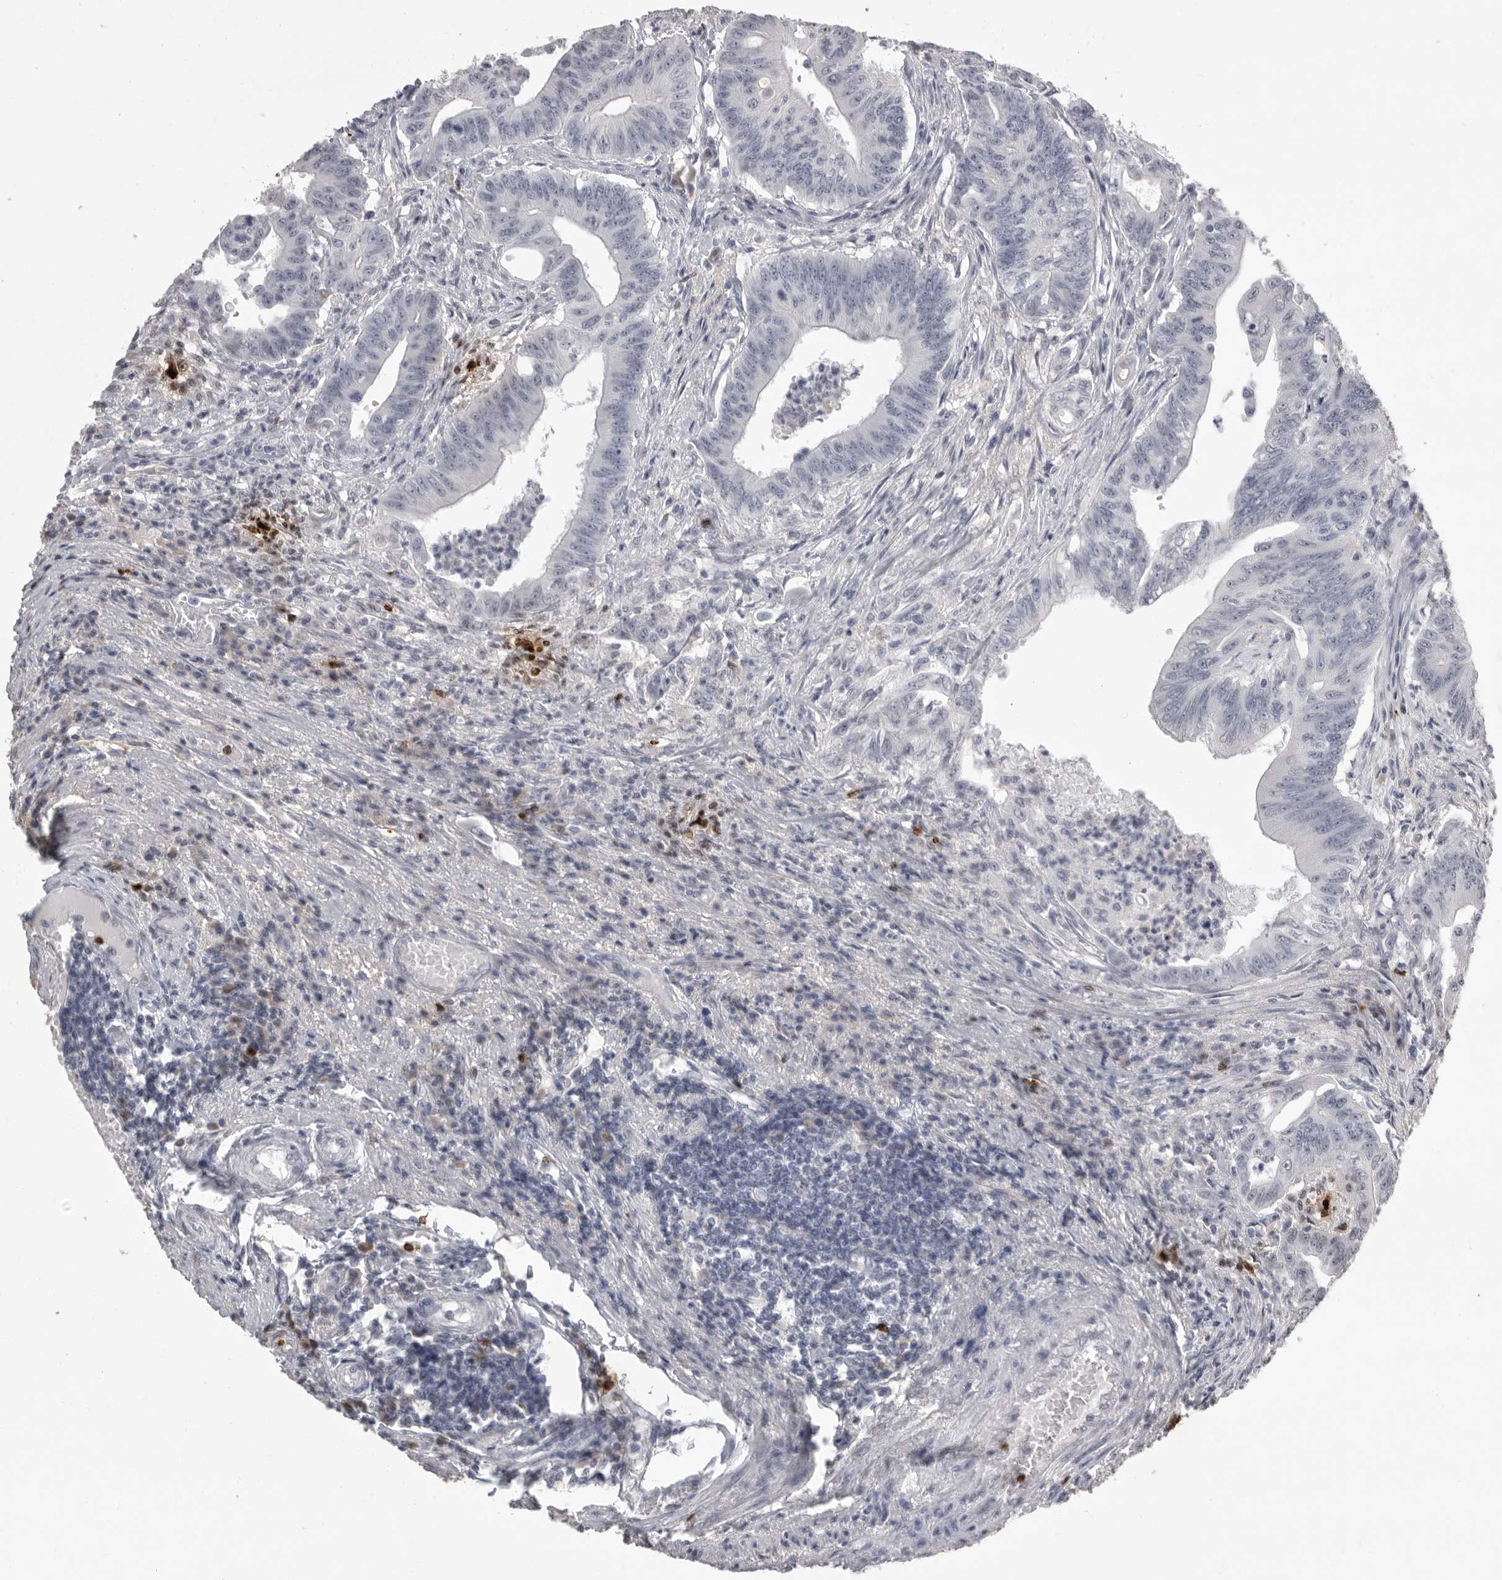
{"staining": {"intensity": "negative", "quantity": "none", "location": "none"}, "tissue": "colorectal cancer", "cell_type": "Tumor cells", "image_type": "cancer", "snomed": [{"axis": "morphology", "description": "Adenoma, NOS"}, {"axis": "morphology", "description": "Adenocarcinoma, NOS"}, {"axis": "topography", "description": "Colon"}], "caption": "Protein analysis of colorectal adenocarcinoma exhibits no significant positivity in tumor cells.", "gene": "GNLY", "patient": {"sex": "male", "age": 79}}